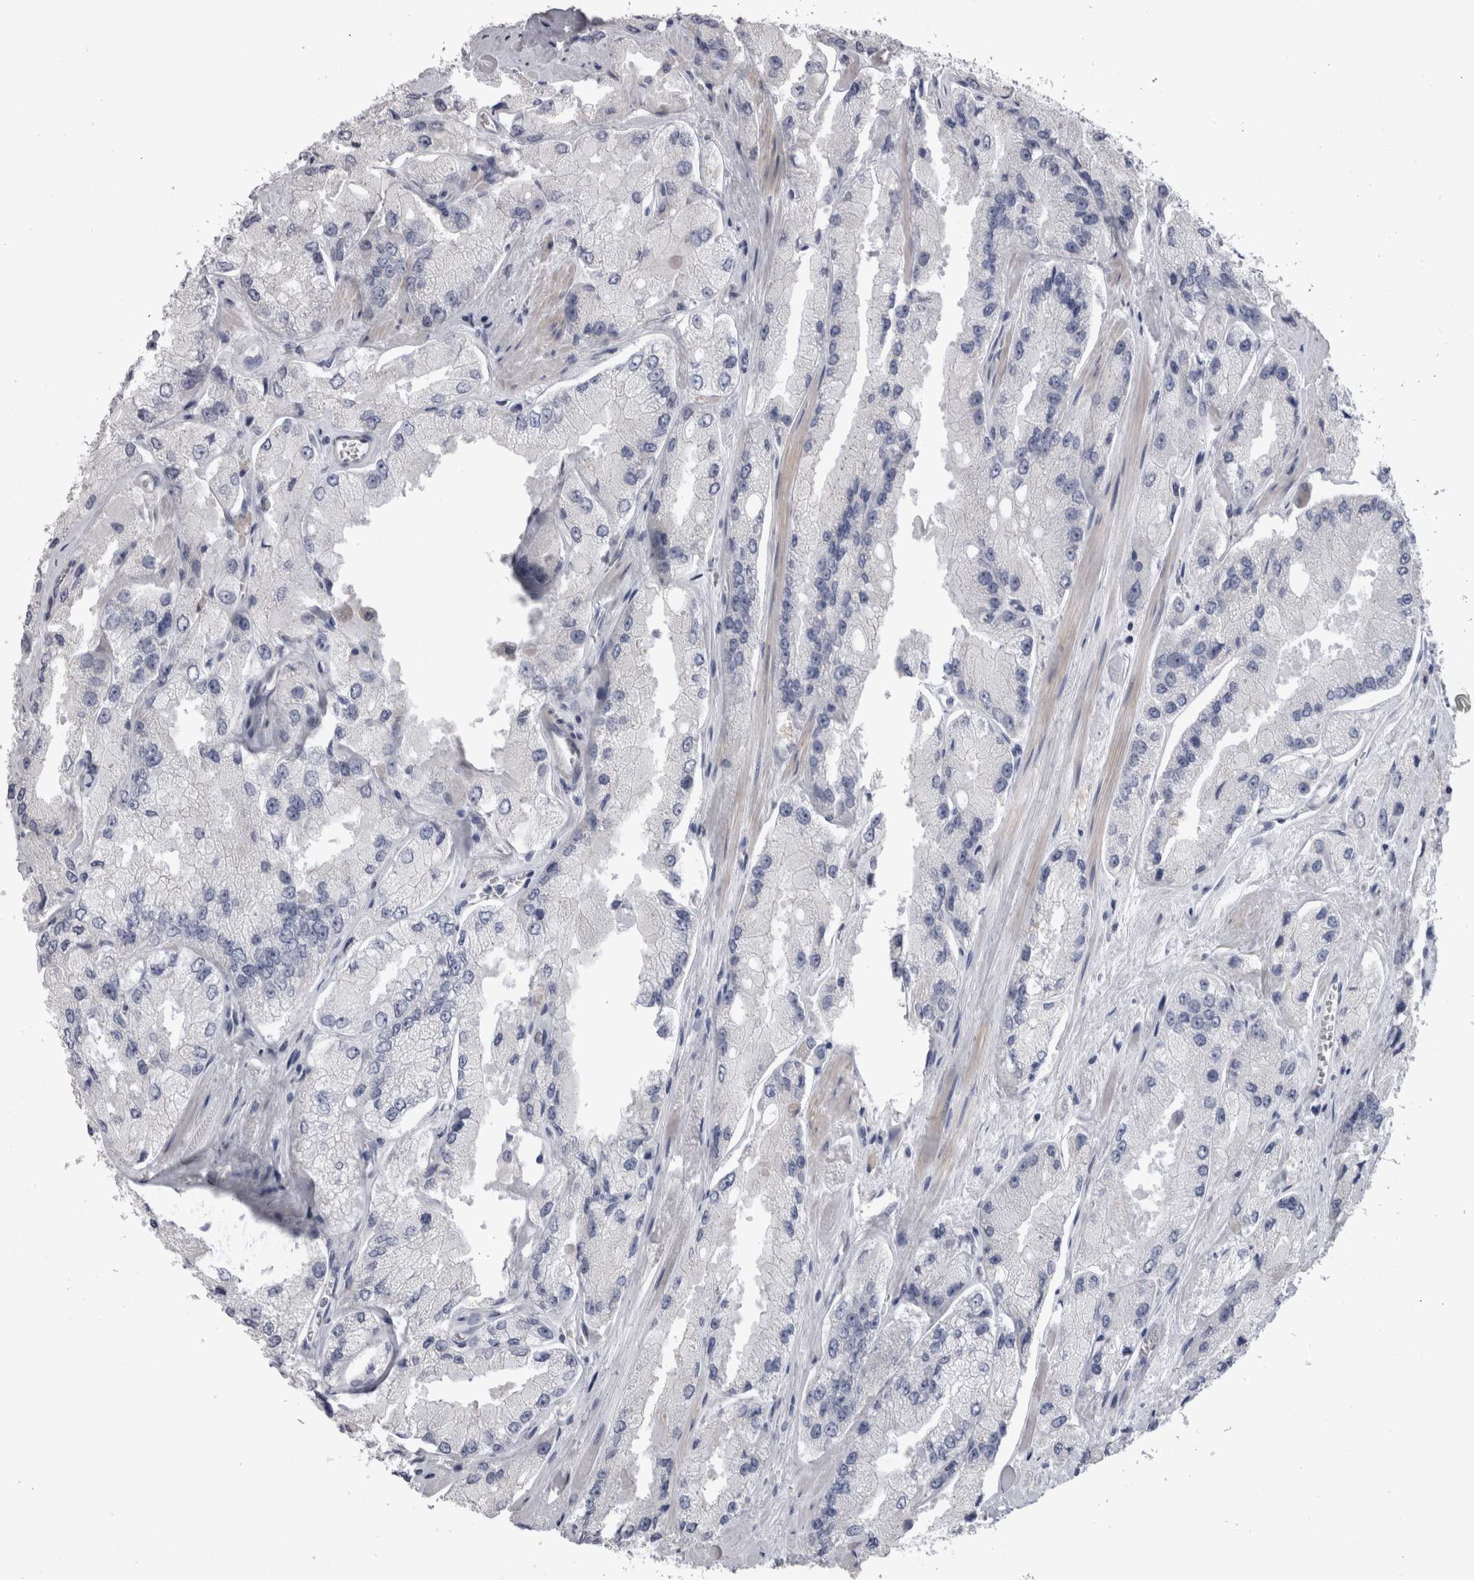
{"staining": {"intensity": "negative", "quantity": "none", "location": "none"}, "tissue": "prostate cancer", "cell_type": "Tumor cells", "image_type": "cancer", "snomed": [{"axis": "morphology", "description": "Adenocarcinoma, High grade"}, {"axis": "topography", "description": "Prostate"}], "caption": "DAB (3,3'-diaminobenzidine) immunohistochemical staining of human prostate cancer (high-grade adenocarcinoma) reveals no significant expression in tumor cells.", "gene": "ADAM2", "patient": {"sex": "male", "age": 58}}